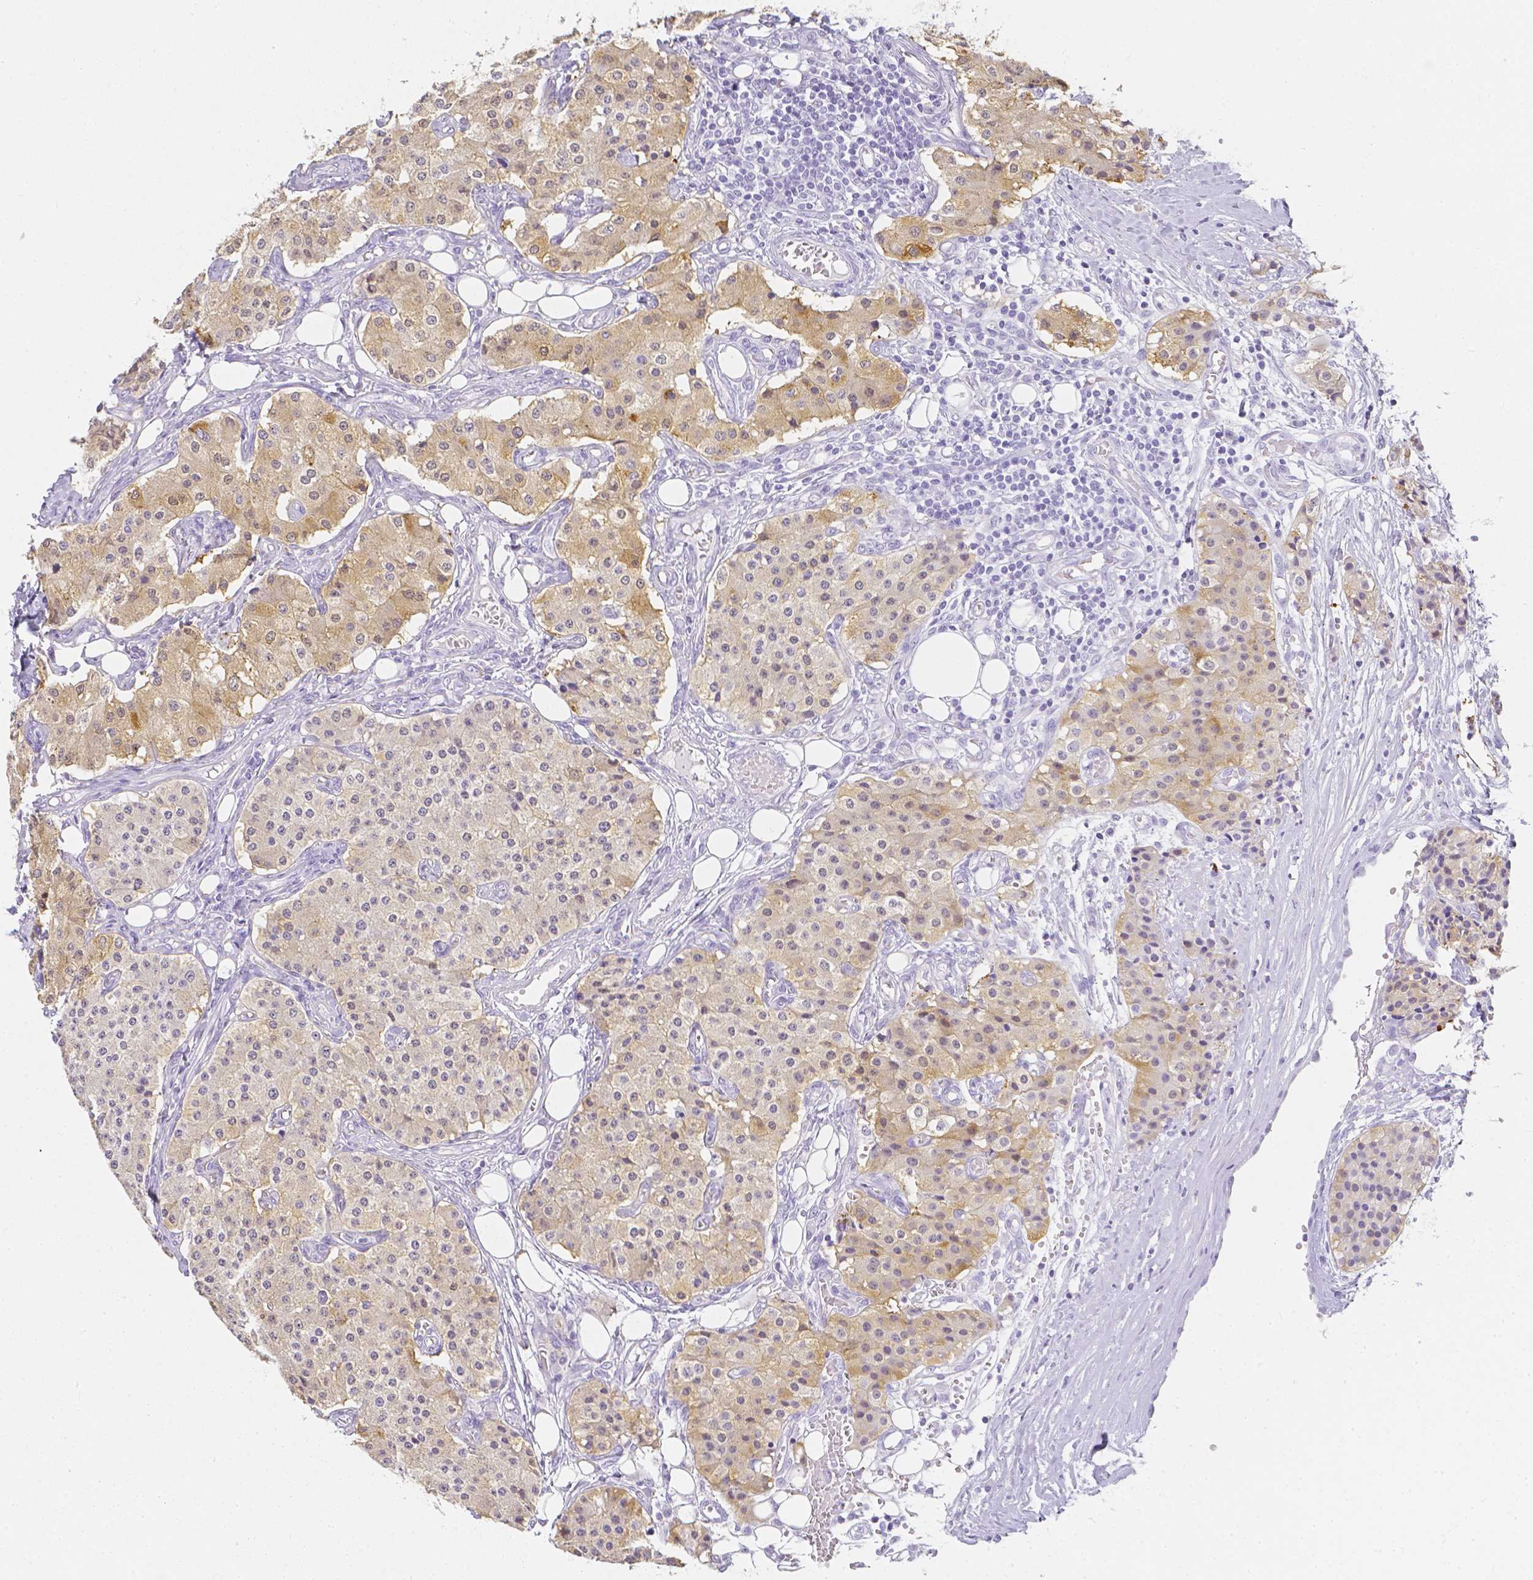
{"staining": {"intensity": "weak", "quantity": "25%-75%", "location": "cytoplasmic/membranous"}, "tissue": "carcinoid", "cell_type": "Tumor cells", "image_type": "cancer", "snomed": [{"axis": "morphology", "description": "Carcinoid, malignant, NOS"}, {"axis": "topography", "description": "Colon"}], "caption": "This is an image of immunohistochemistry (IHC) staining of malignant carcinoid, which shows weak positivity in the cytoplasmic/membranous of tumor cells.", "gene": "LGALS4", "patient": {"sex": "female", "age": 52}}